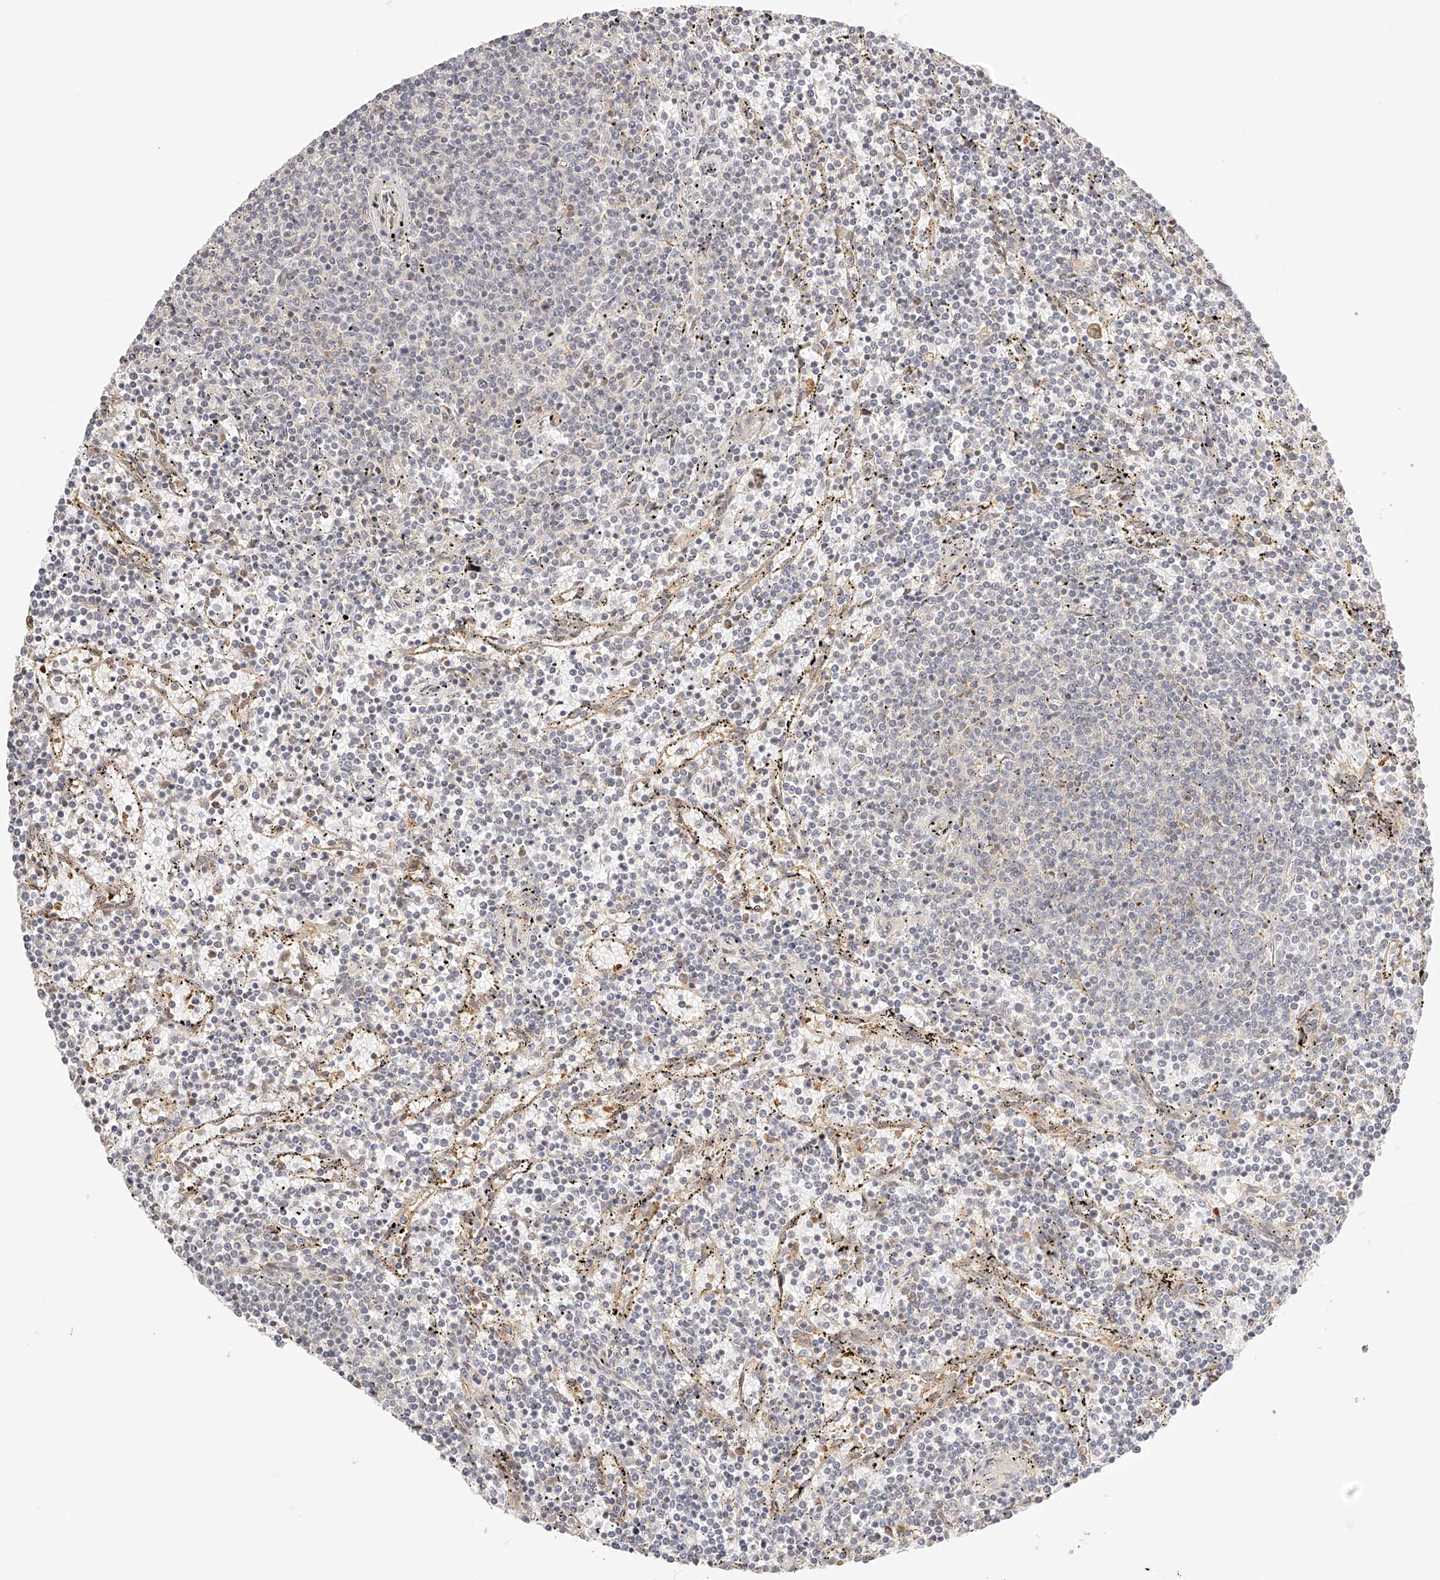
{"staining": {"intensity": "negative", "quantity": "none", "location": "none"}, "tissue": "lymphoma", "cell_type": "Tumor cells", "image_type": "cancer", "snomed": [{"axis": "morphology", "description": "Malignant lymphoma, non-Hodgkin's type, Low grade"}, {"axis": "topography", "description": "Spleen"}], "caption": "An image of lymphoma stained for a protein displays no brown staining in tumor cells. (DAB (3,3'-diaminobenzidine) IHC with hematoxylin counter stain).", "gene": "SYNC", "patient": {"sex": "female", "age": 50}}